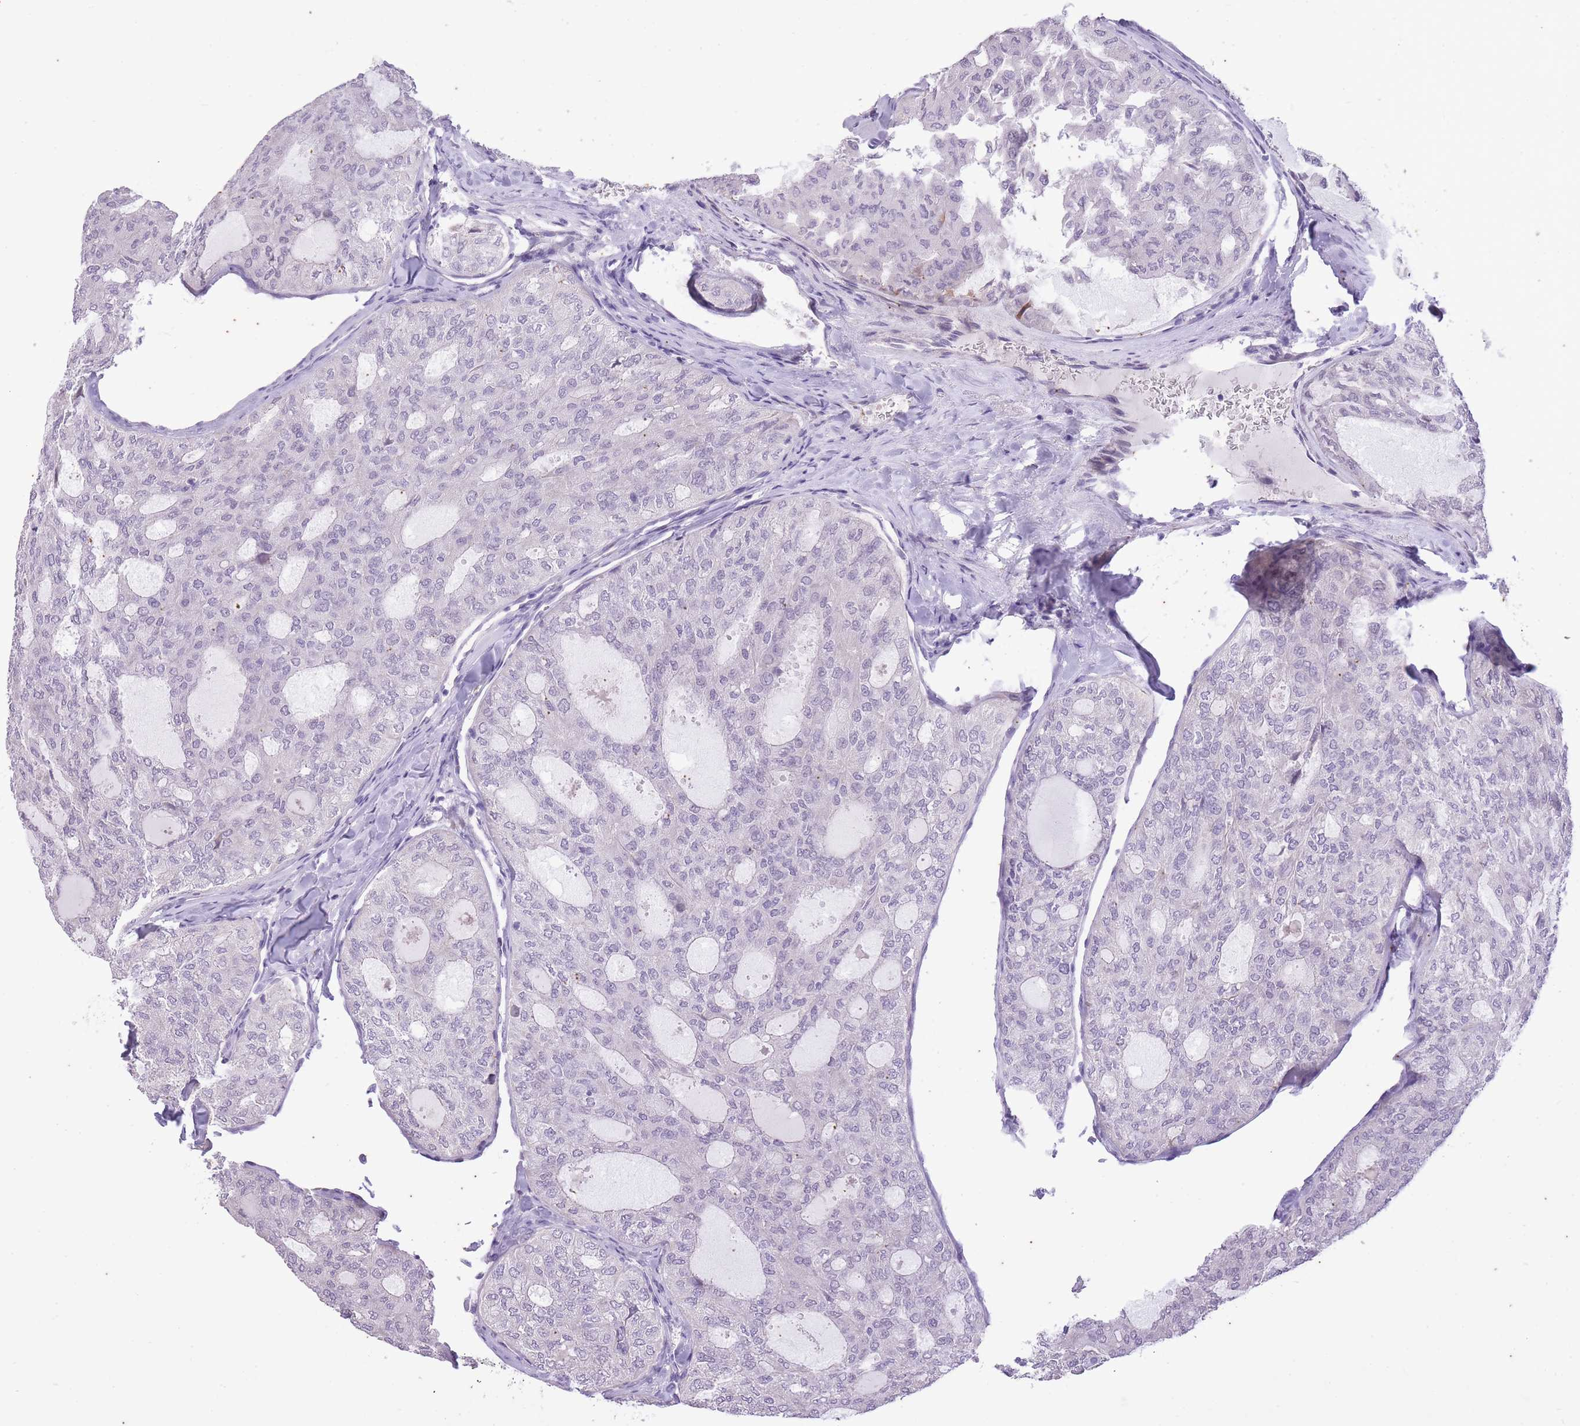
{"staining": {"intensity": "negative", "quantity": "none", "location": "none"}, "tissue": "thyroid cancer", "cell_type": "Tumor cells", "image_type": "cancer", "snomed": [{"axis": "morphology", "description": "Follicular adenoma carcinoma, NOS"}, {"axis": "topography", "description": "Thyroid gland"}], "caption": "A photomicrograph of human follicular adenoma carcinoma (thyroid) is negative for staining in tumor cells.", "gene": "CNTNAP3", "patient": {"sex": "male", "age": 75}}